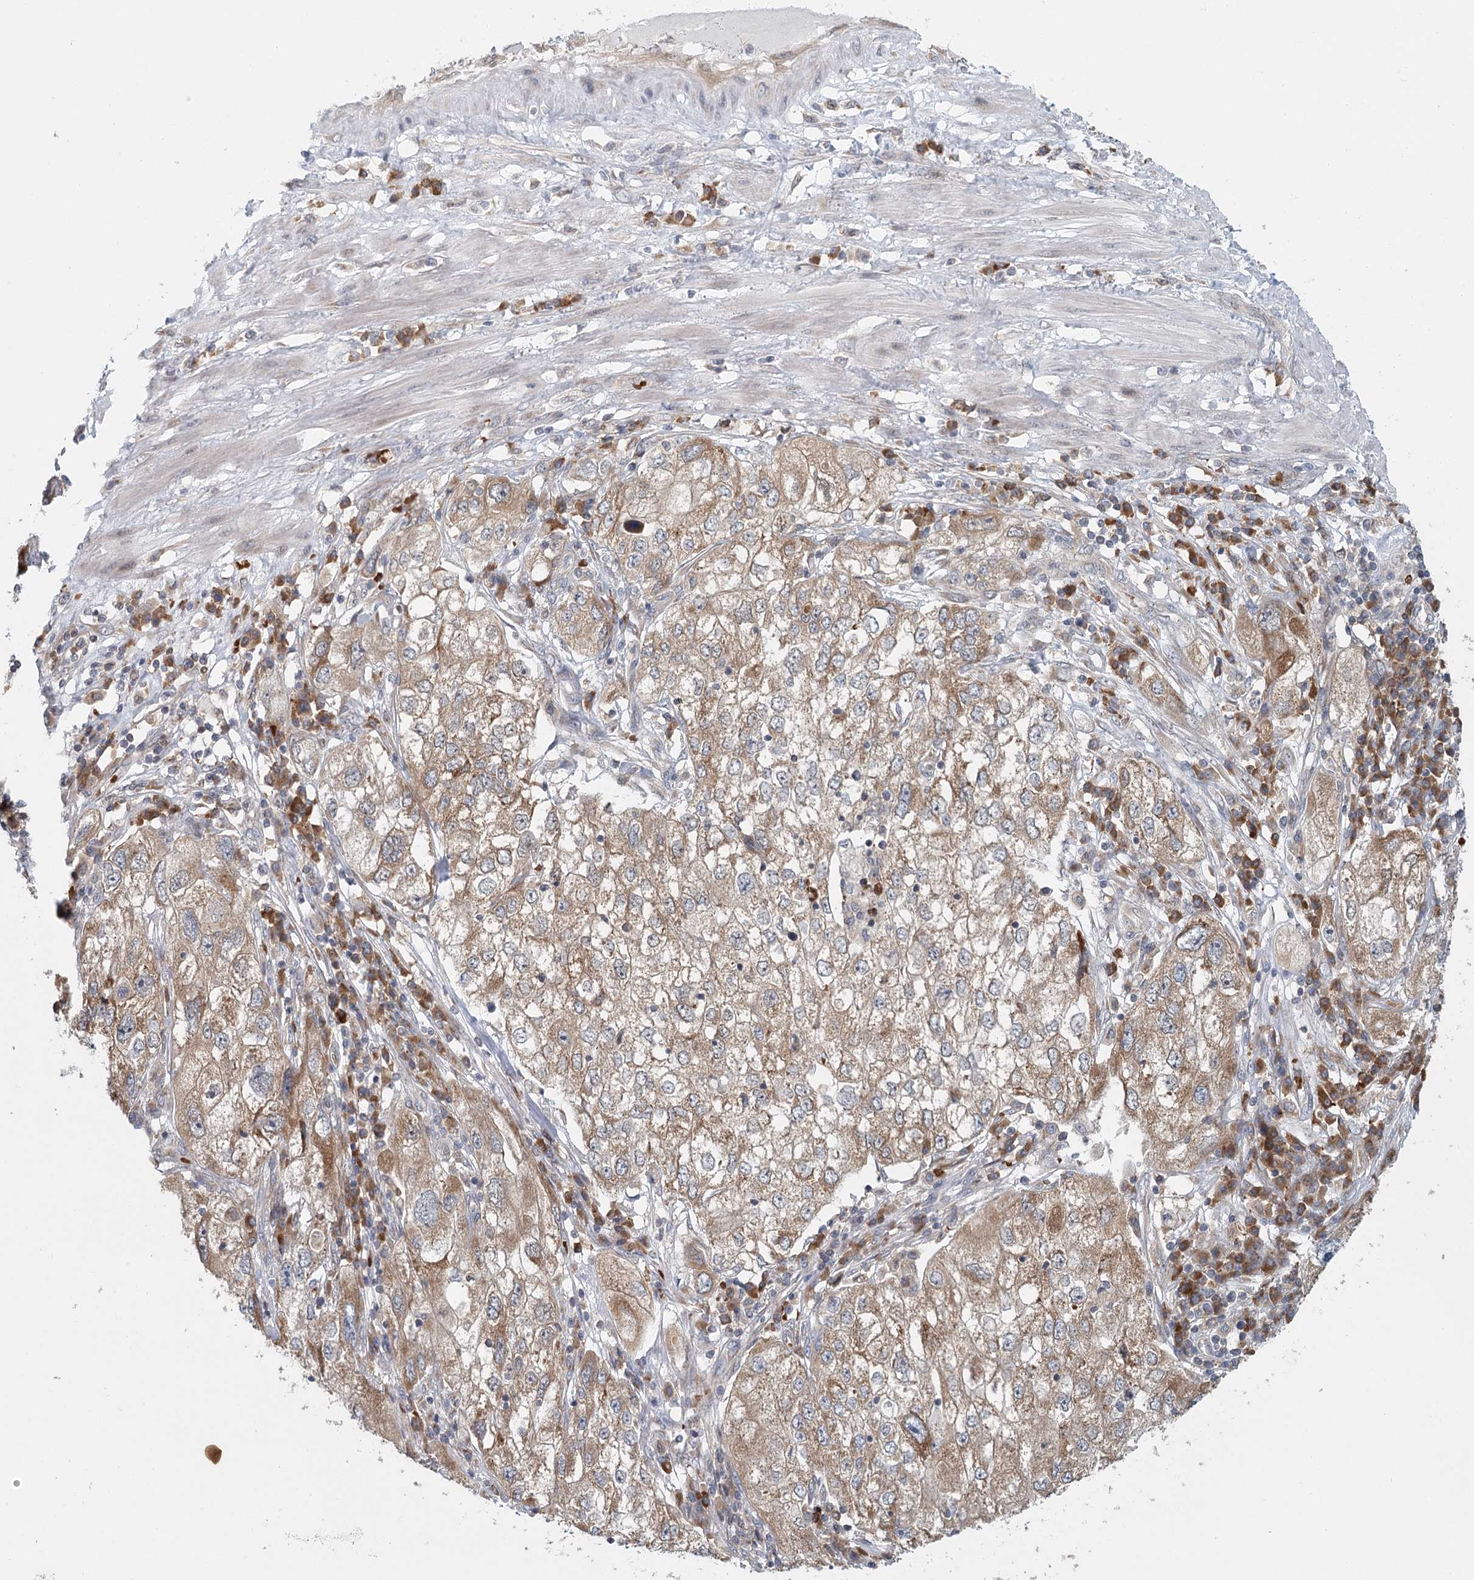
{"staining": {"intensity": "moderate", "quantity": ">75%", "location": "cytoplasmic/membranous"}, "tissue": "endometrial cancer", "cell_type": "Tumor cells", "image_type": "cancer", "snomed": [{"axis": "morphology", "description": "Adenocarcinoma, NOS"}, {"axis": "topography", "description": "Endometrium"}], "caption": "IHC image of endometrial cancer stained for a protein (brown), which shows medium levels of moderate cytoplasmic/membranous positivity in approximately >75% of tumor cells.", "gene": "ADK", "patient": {"sex": "female", "age": 49}}